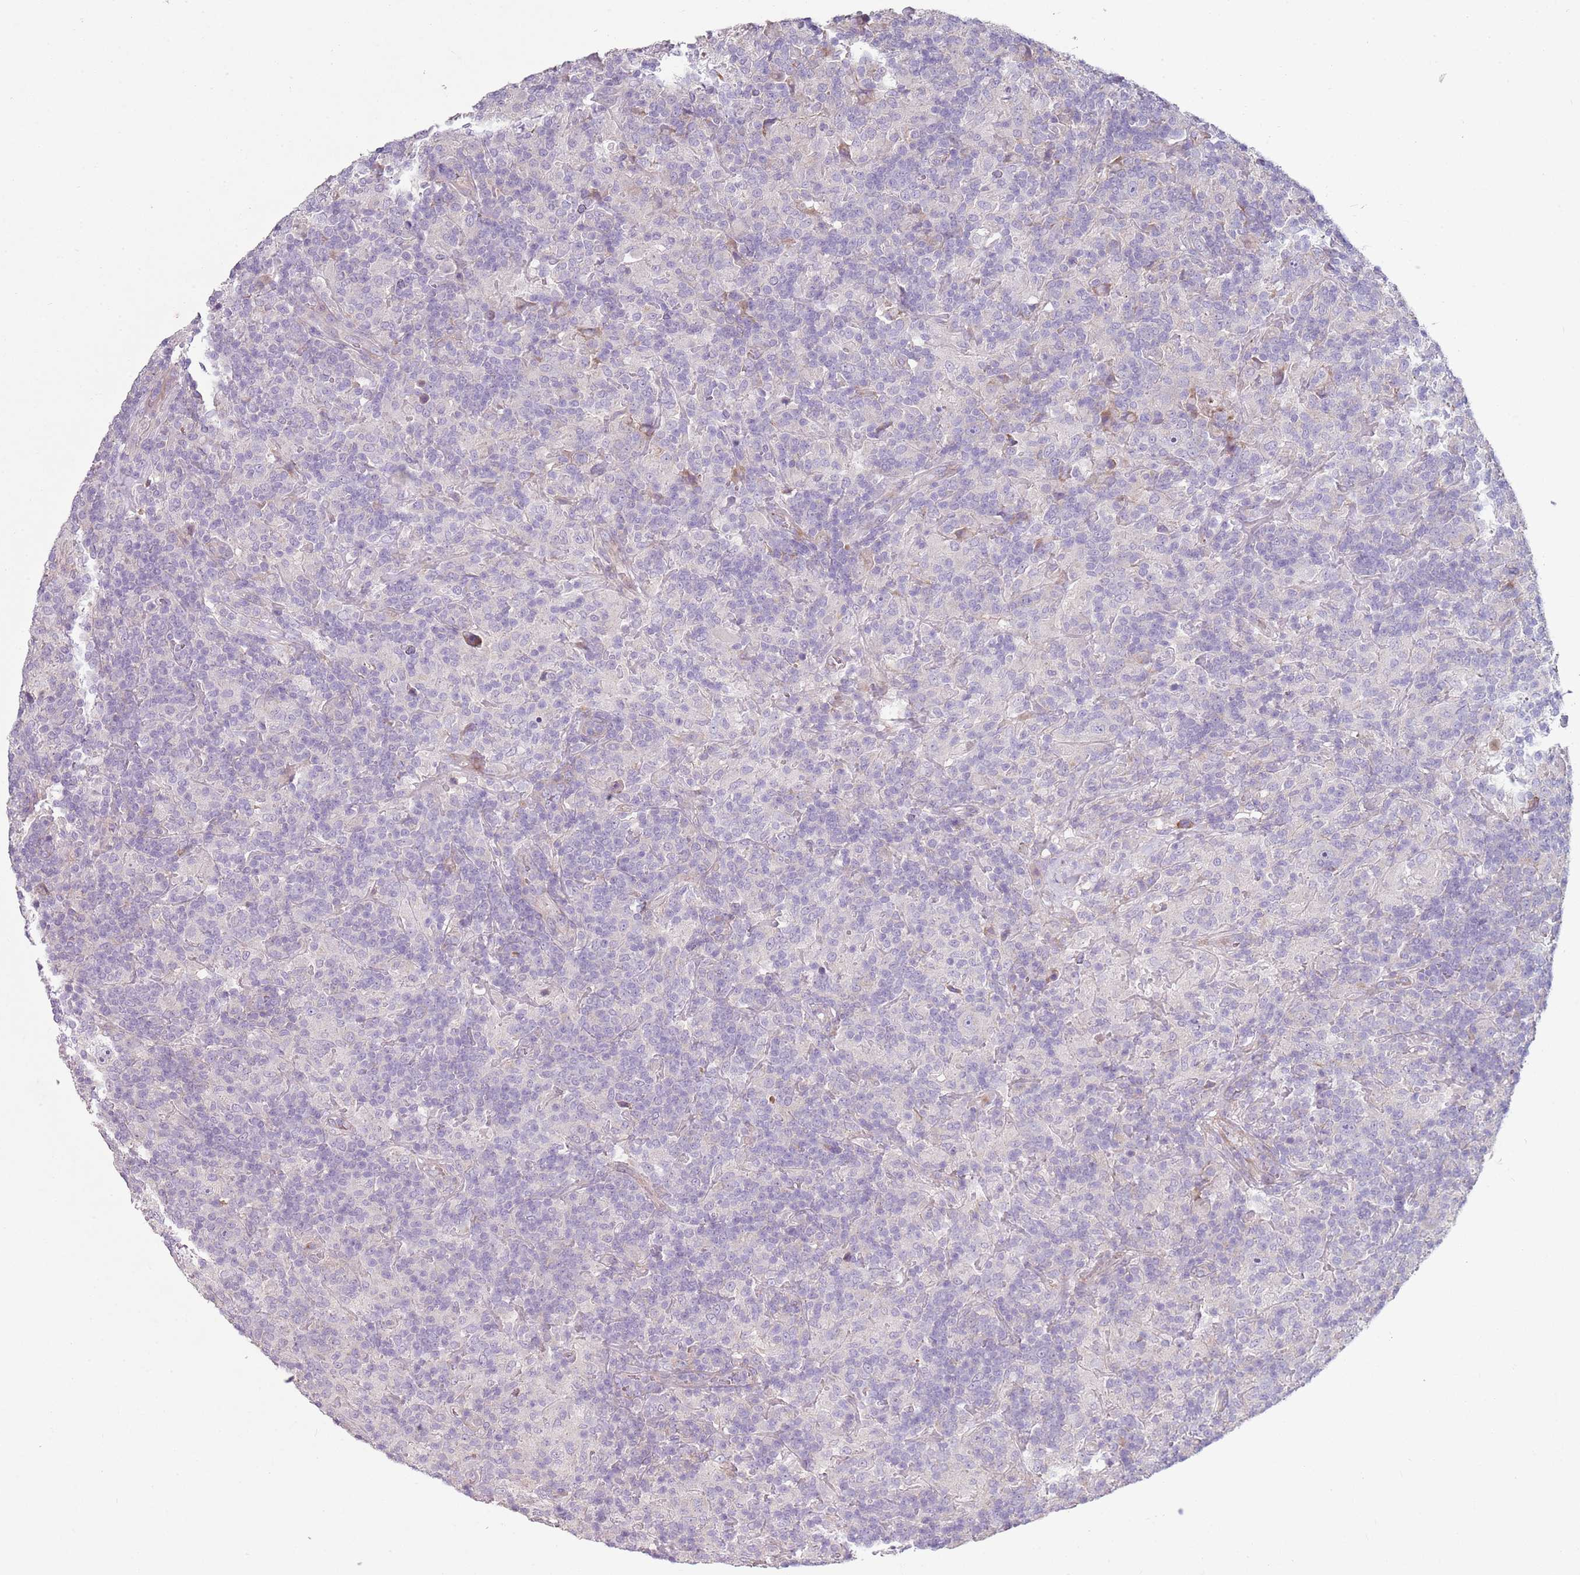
{"staining": {"intensity": "negative", "quantity": "none", "location": "none"}, "tissue": "lymphoma", "cell_type": "Tumor cells", "image_type": "cancer", "snomed": [{"axis": "morphology", "description": "Hodgkin's disease, NOS"}, {"axis": "topography", "description": "Lymph node"}], "caption": "Photomicrograph shows no protein staining in tumor cells of lymphoma tissue.", "gene": "ZNF583", "patient": {"sex": "male", "age": 70}}